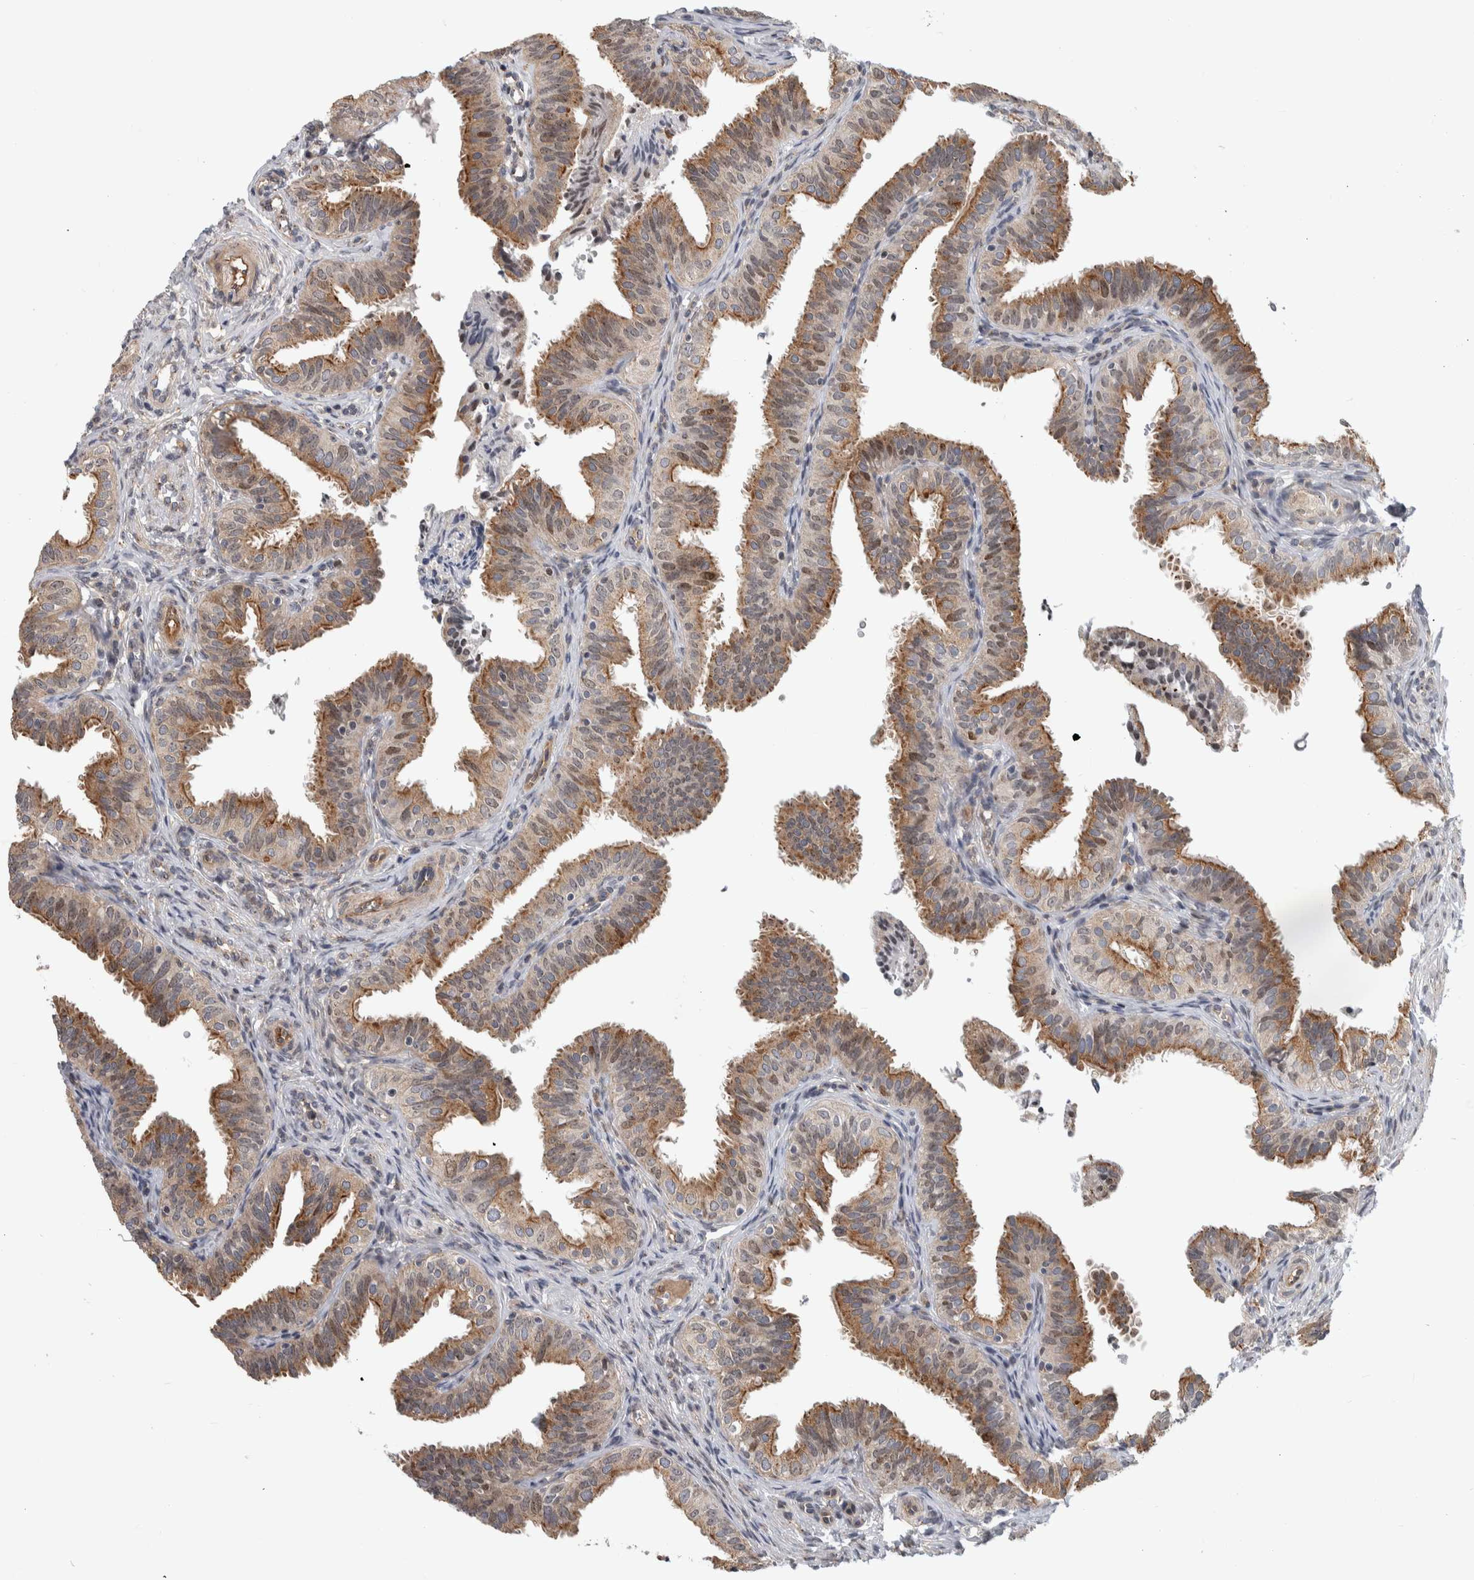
{"staining": {"intensity": "moderate", "quantity": ">75%", "location": "cytoplasmic/membranous"}, "tissue": "fallopian tube", "cell_type": "Glandular cells", "image_type": "normal", "snomed": [{"axis": "morphology", "description": "Normal tissue, NOS"}, {"axis": "topography", "description": "Fallopian tube"}], "caption": "Immunohistochemistry (DAB (3,3'-diaminobenzidine)) staining of benign human fallopian tube reveals moderate cytoplasmic/membranous protein staining in approximately >75% of glandular cells.", "gene": "MSL1", "patient": {"sex": "female", "age": 35}}